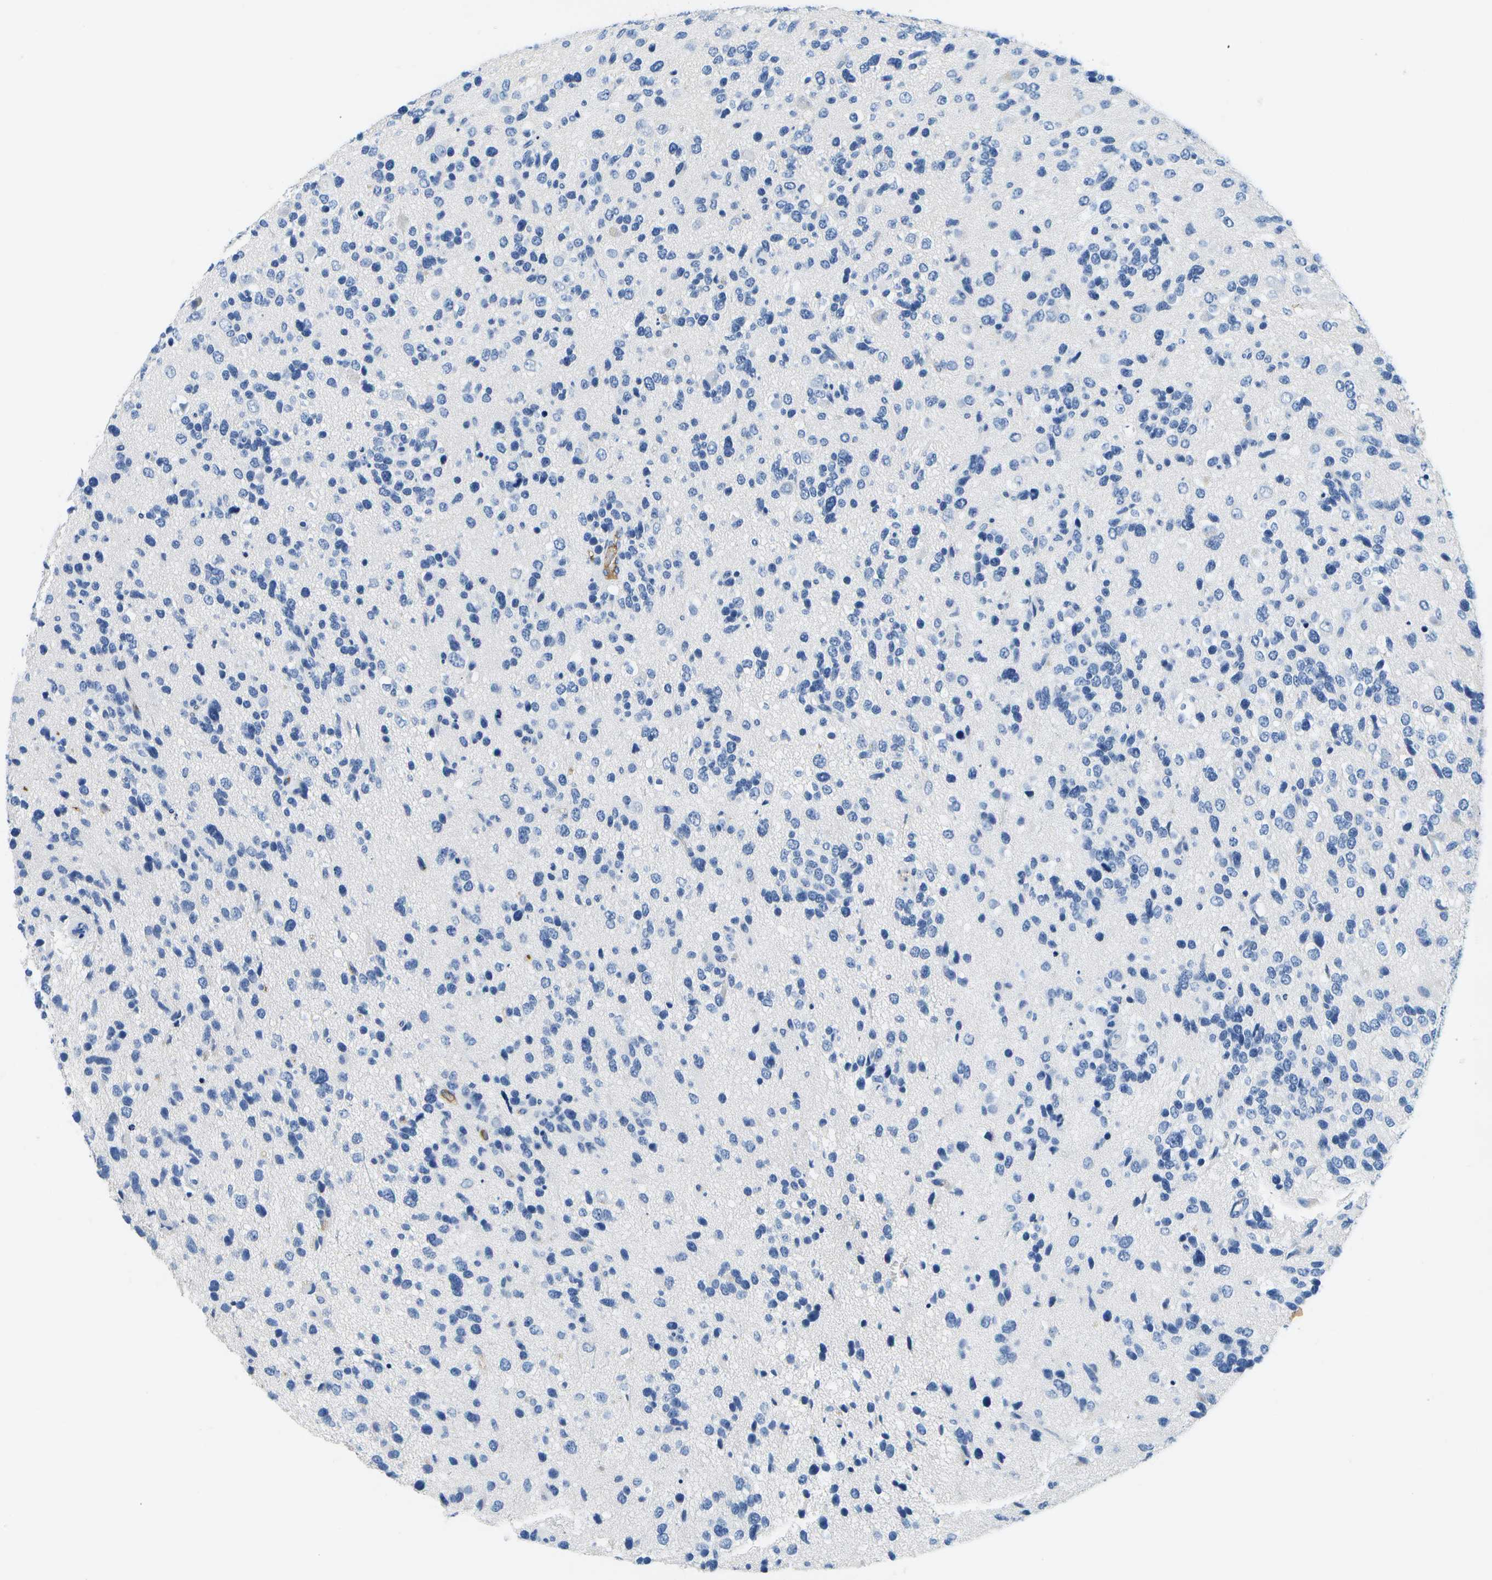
{"staining": {"intensity": "negative", "quantity": "none", "location": "none"}, "tissue": "glioma", "cell_type": "Tumor cells", "image_type": "cancer", "snomed": [{"axis": "morphology", "description": "Glioma, malignant, High grade"}, {"axis": "topography", "description": "Brain"}], "caption": "This histopathology image is of malignant glioma (high-grade) stained with immunohistochemistry (IHC) to label a protein in brown with the nuclei are counter-stained blue. There is no positivity in tumor cells. (DAB (3,3'-diaminobenzidine) immunohistochemistry (IHC) visualized using brightfield microscopy, high magnification).", "gene": "SERPINA1", "patient": {"sex": "female", "age": 58}}